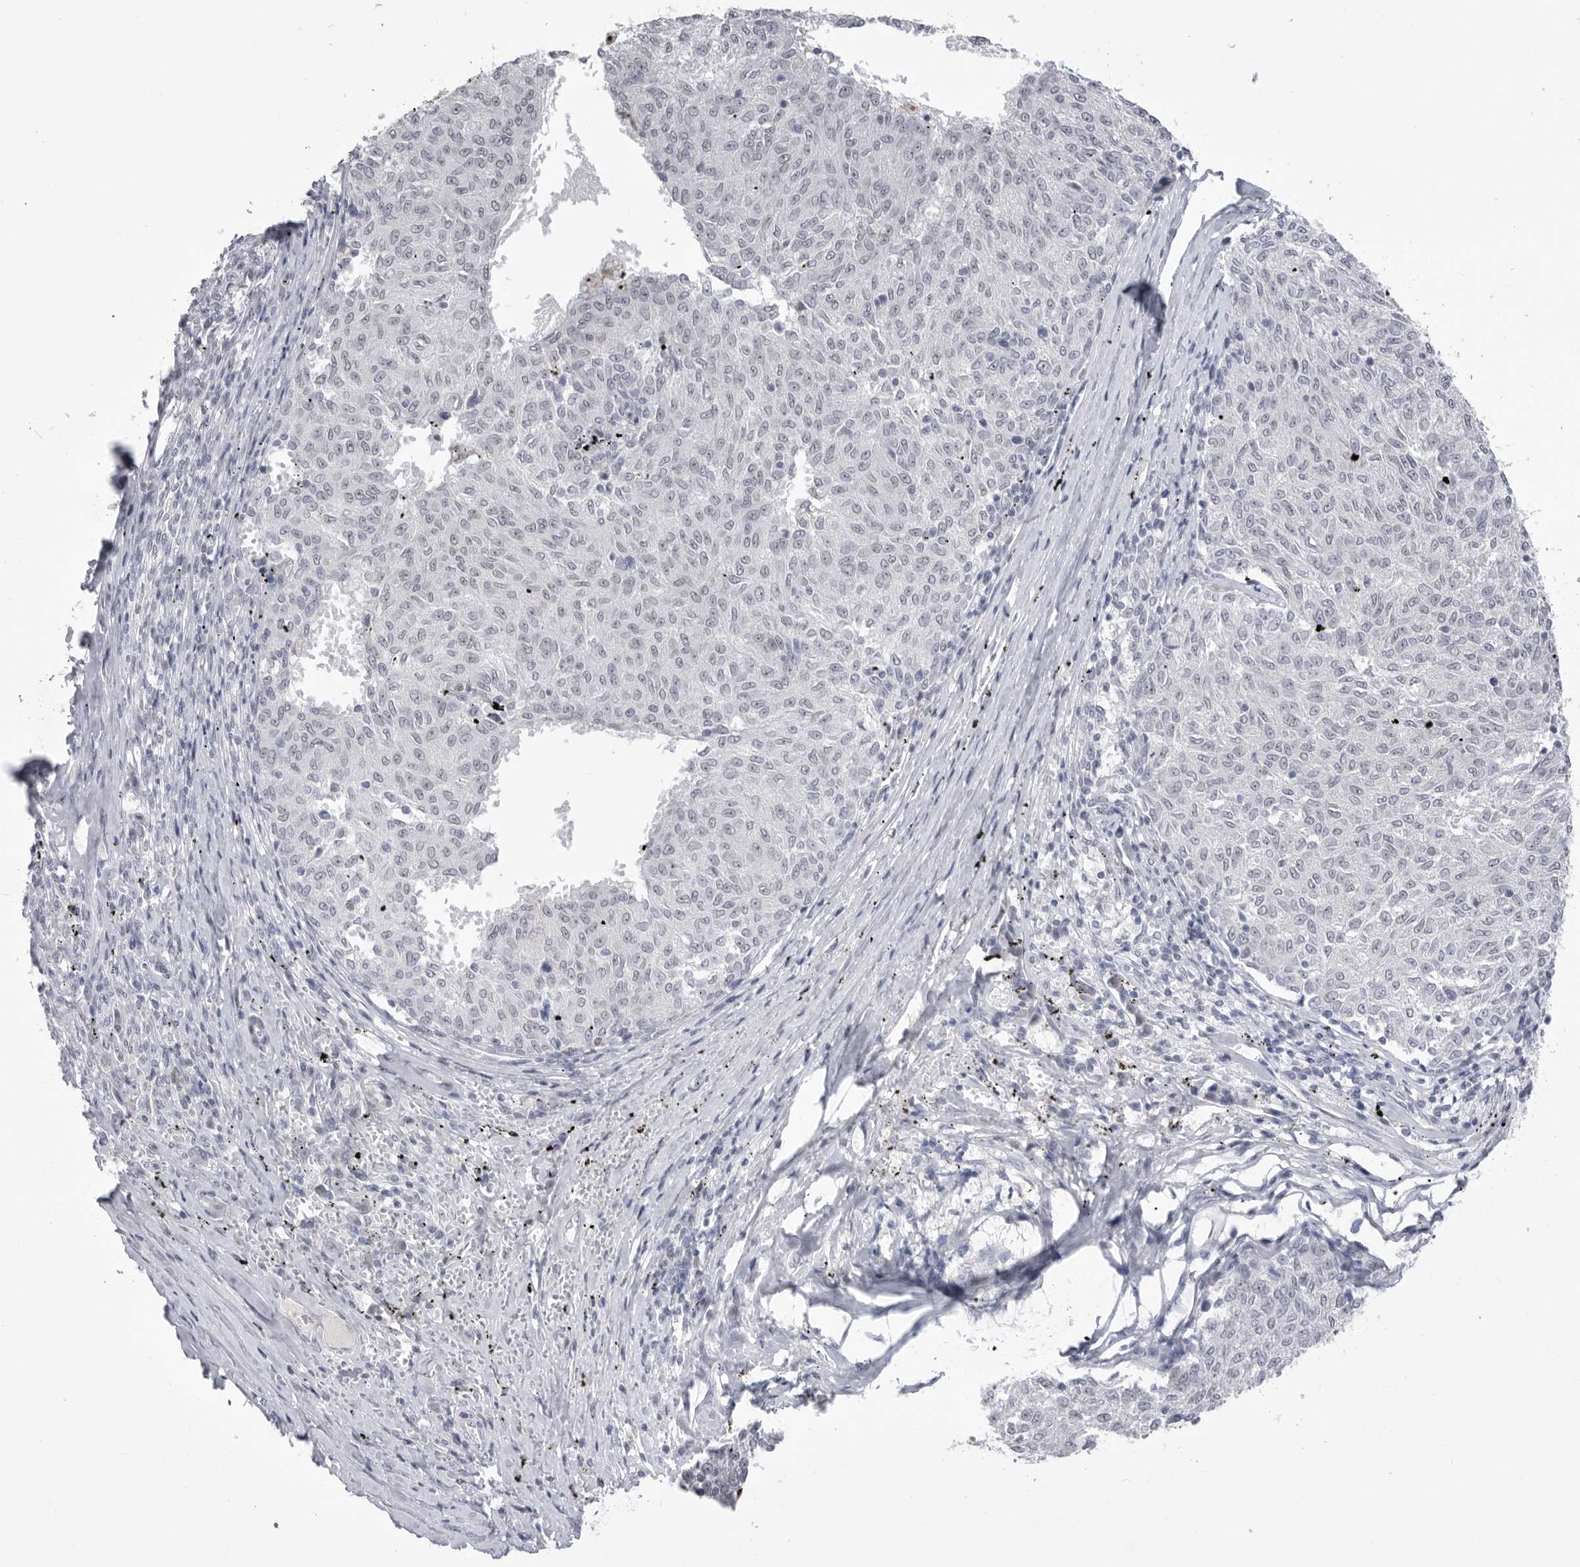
{"staining": {"intensity": "negative", "quantity": "none", "location": "none"}, "tissue": "melanoma", "cell_type": "Tumor cells", "image_type": "cancer", "snomed": [{"axis": "morphology", "description": "Malignant melanoma, NOS"}, {"axis": "topography", "description": "Skin"}], "caption": "Malignant melanoma stained for a protein using immunohistochemistry (IHC) shows no positivity tumor cells.", "gene": "ZBTB7B", "patient": {"sex": "female", "age": 72}}